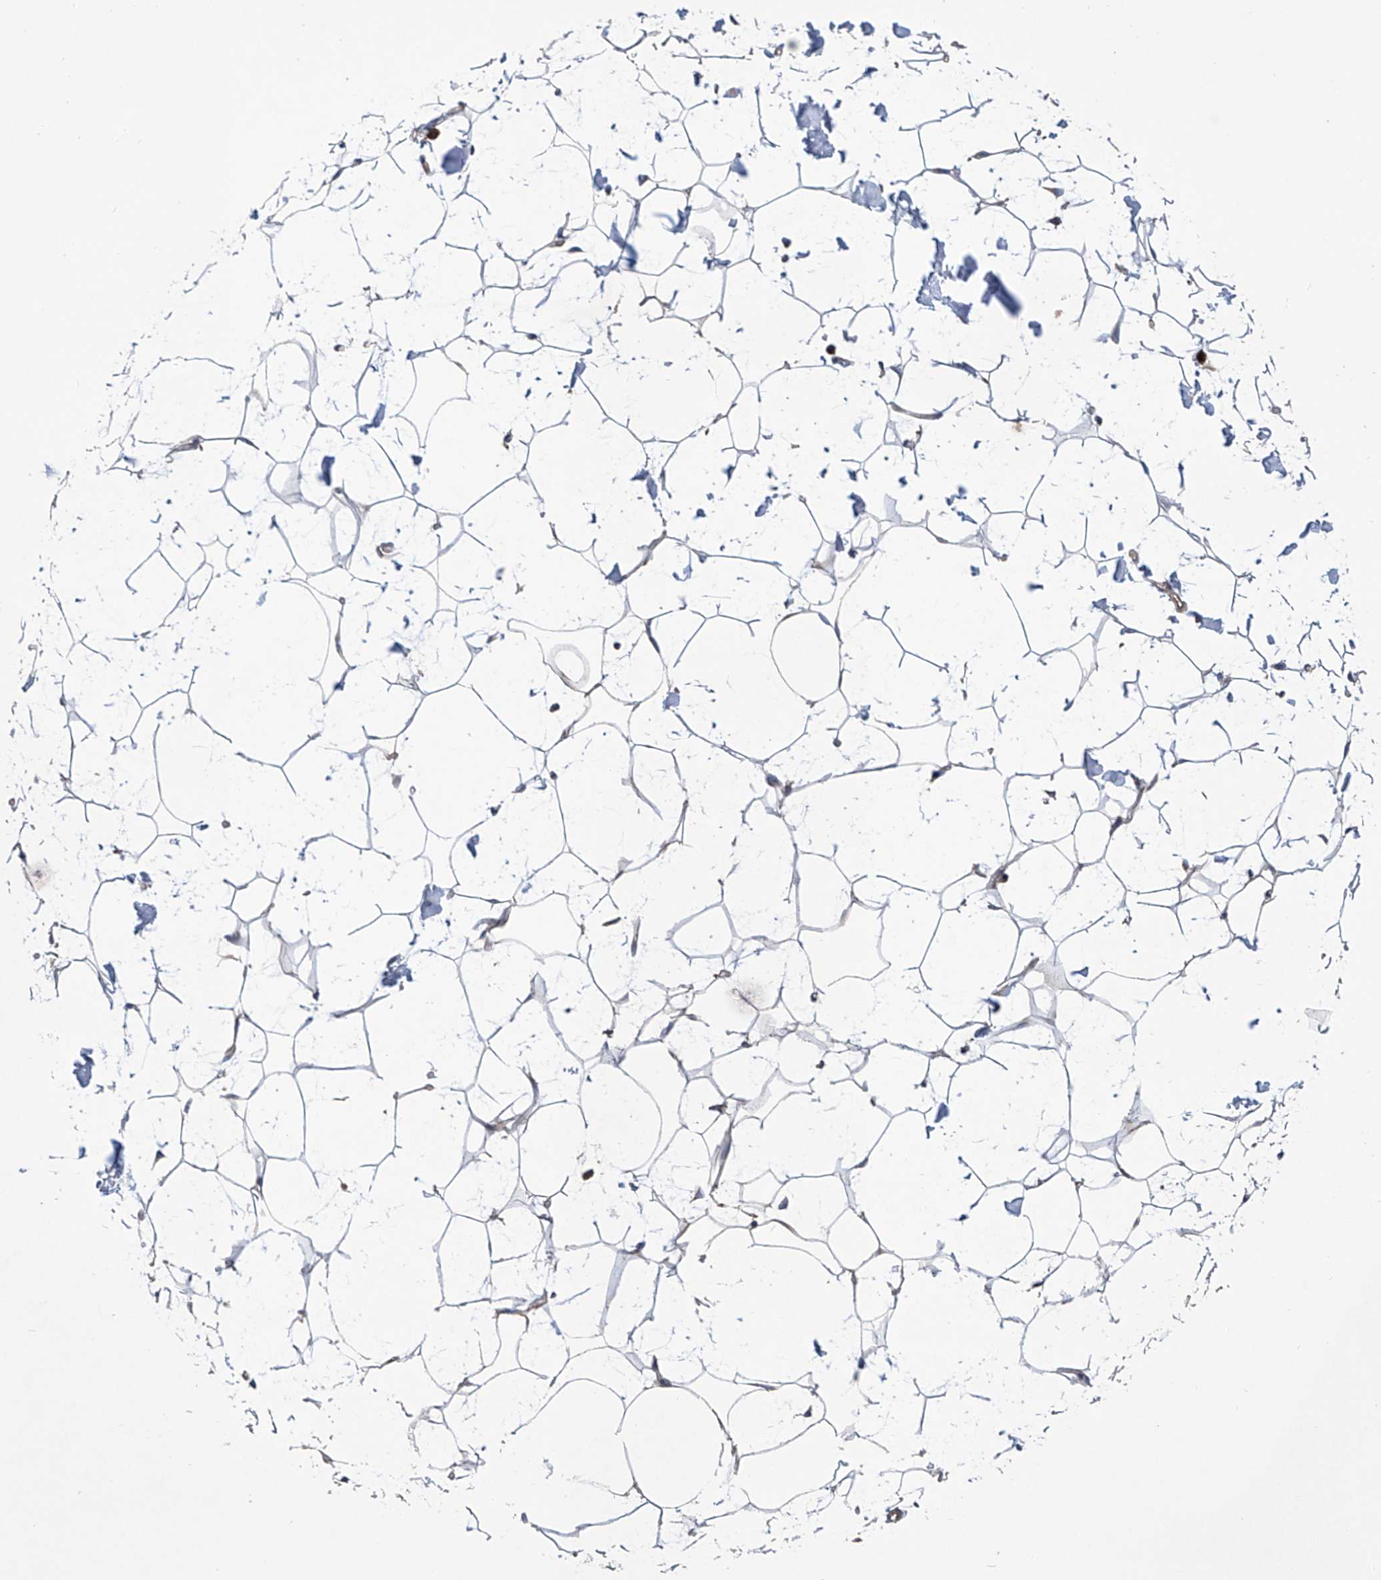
{"staining": {"intensity": "negative", "quantity": "none", "location": "none"}, "tissue": "adipose tissue", "cell_type": "Adipocytes", "image_type": "normal", "snomed": [{"axis": "morphology", "description": "Normal tissue, NOS"}, {"axis": "topography", "description": "Breast"}], "caption": "This is a photomicrograph of immunohistochemistry (IHC) staining of benign adipose tissue, which shows no expression in adipocytes.", "gene": "SENP2", "patient": {"sex": "female", "age": 23}}